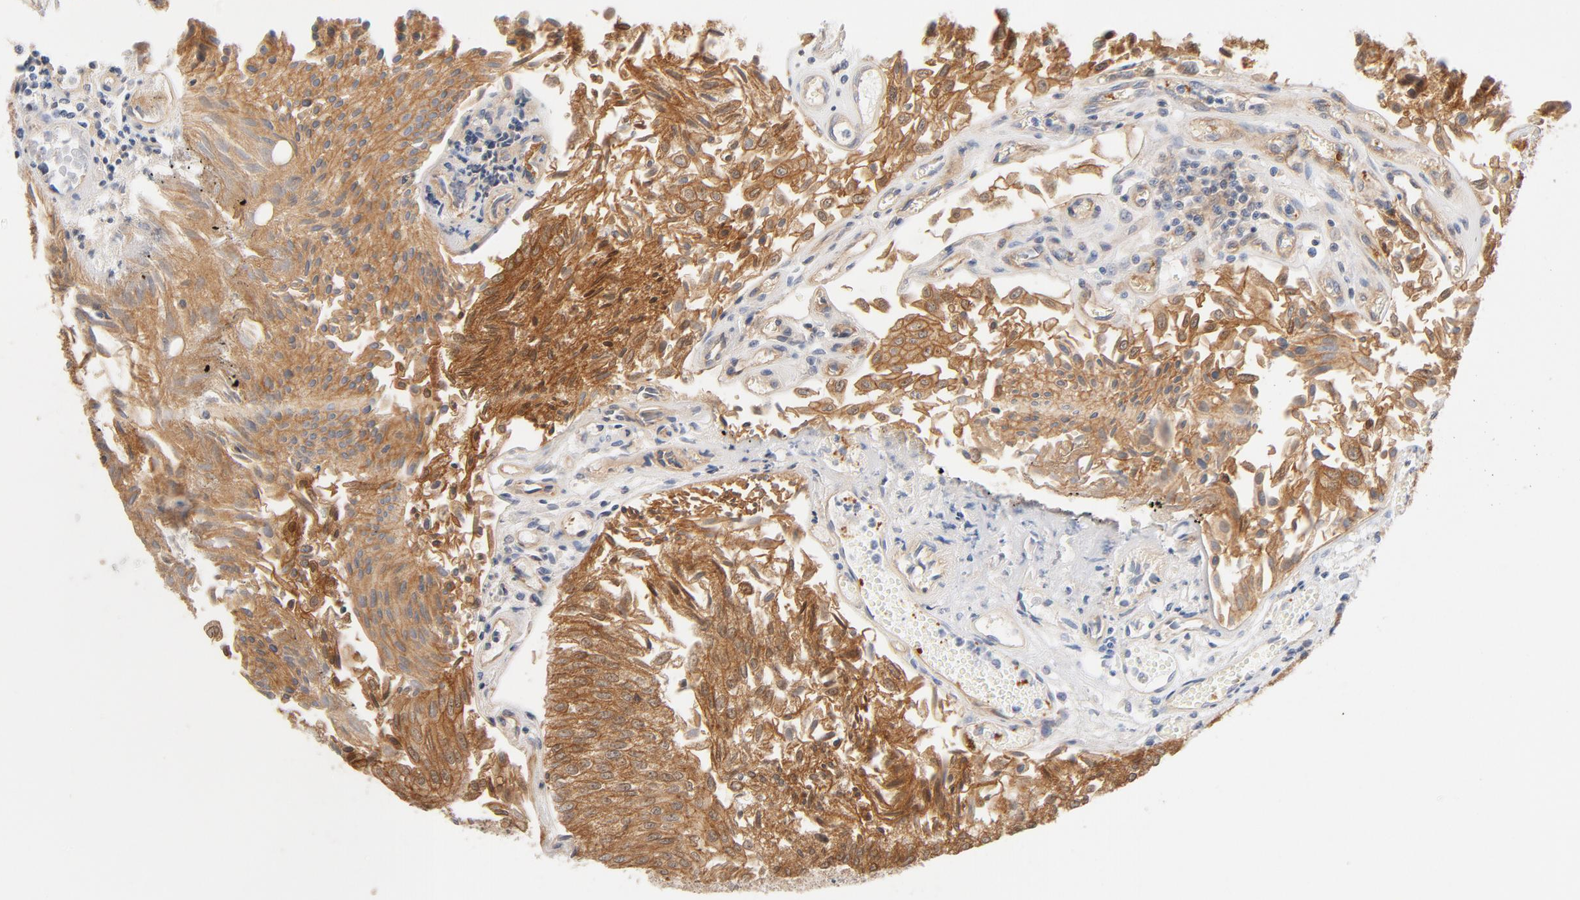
{"staining": {"intensity": "strong", "quantity": "<25%", "location": "cytoplasmic/membranous"}, "tissue": "urothelial cancer", "cell_type": "Tumor cells", "image_type": "cancer", "snomed": [{"axis": "morphology", "description": "Urothelial carcinoma, Low grade"}, {"axis": "topography", "description": "Urinary bladder"}], "caption": "This histopathology image reveals immunohistochemistry staining of human urothelial cancer, with medium strong cytoplasmic/membranous expression in about <25% of tumor cells.", "gene": "SRC", "patient": {"sex": "male", "age": 86}}